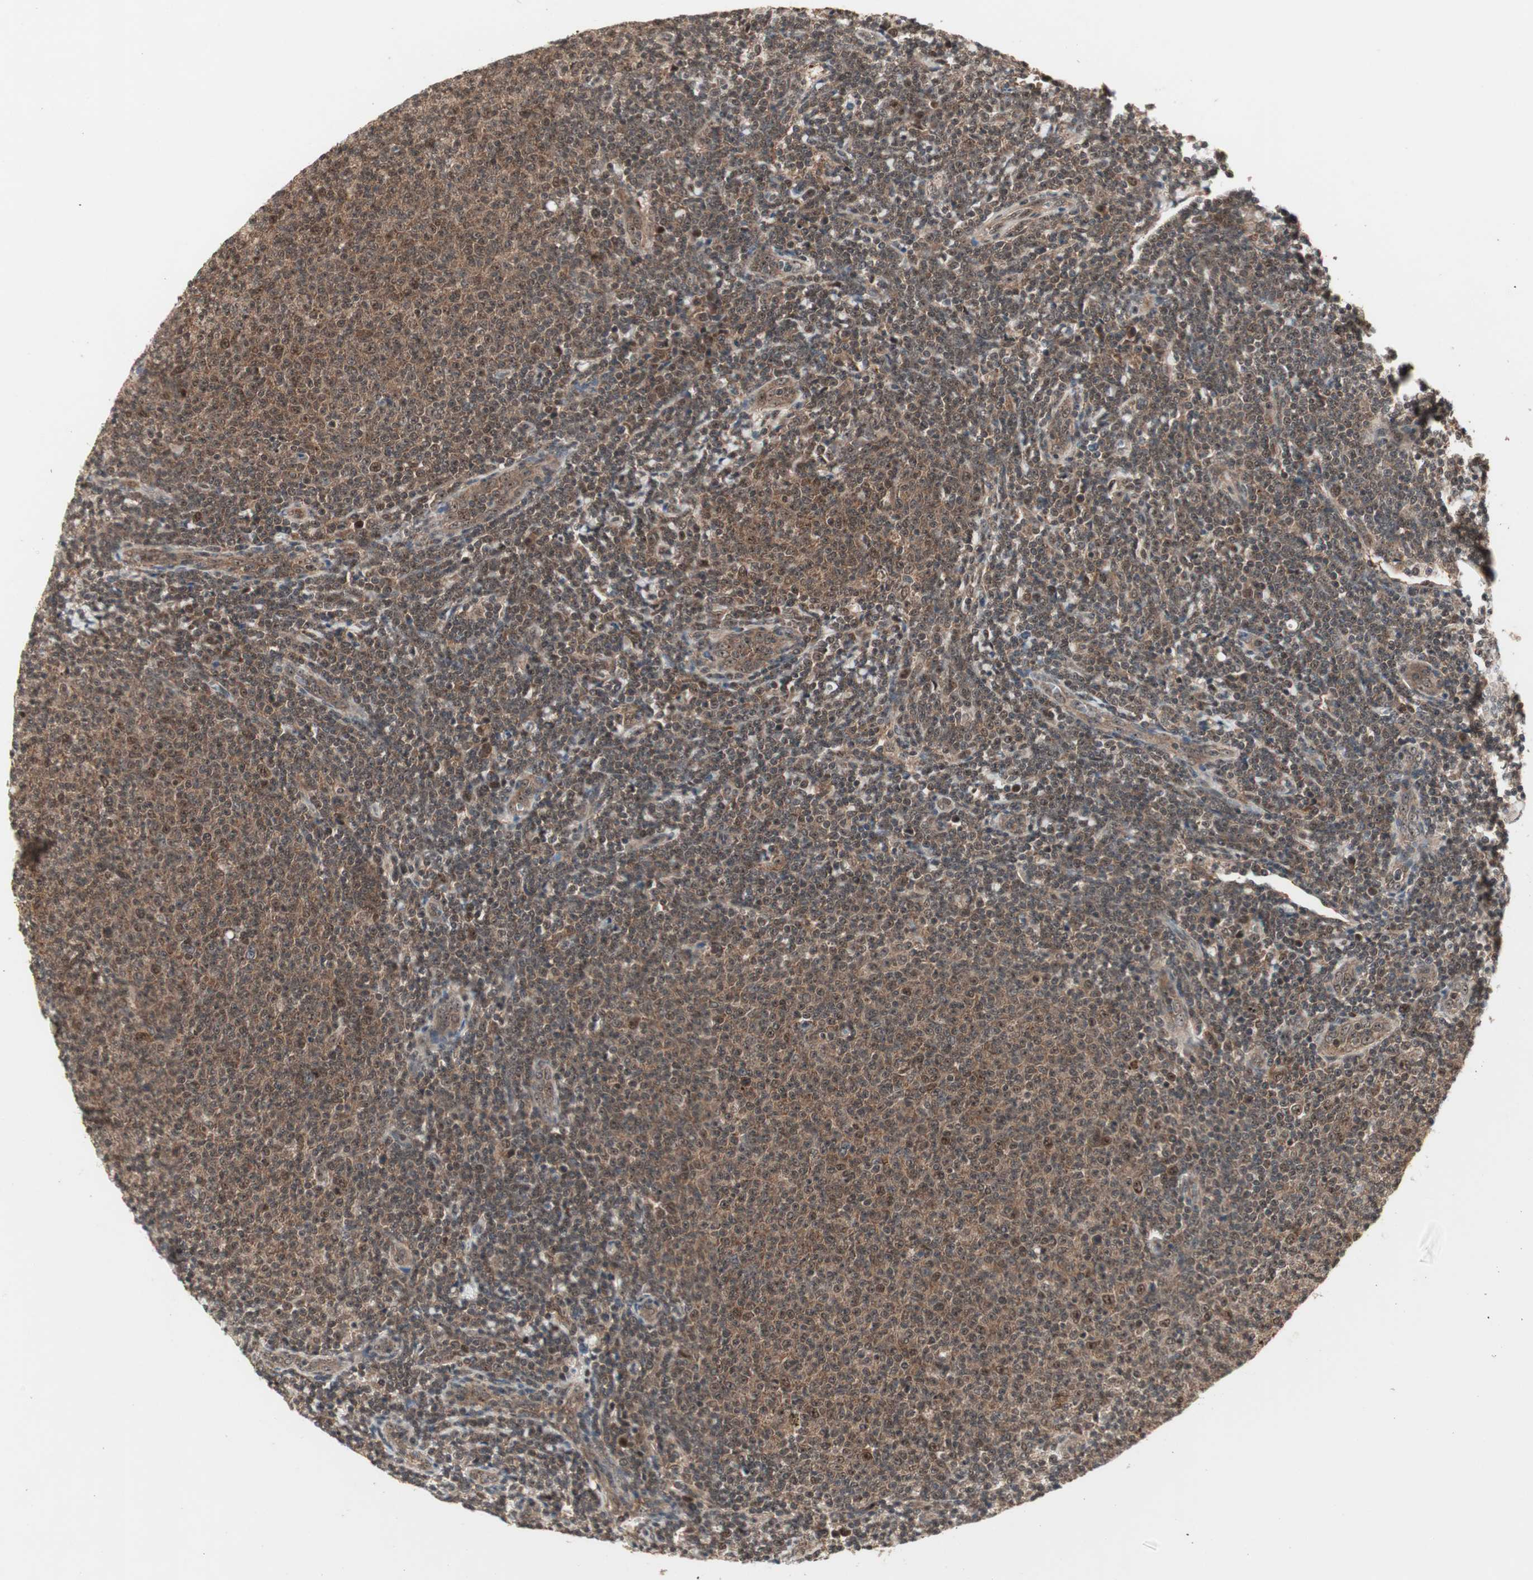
{"staining": {"intensity": "moderate", "quantity": ">75%", "location": "cytoplasmic/membranous,nuclear"}, "tissue": "lymphoma", "cell_type": "Tumor cells", "image_type": "cancer", "snomed": [{"axis": "morphology", "description": "Malignant lymphoma, non-Hodgkin's type, Low grade"}, {"axis": "topography", "description": "Lymph node"}], "caption": "Immunohistochemical staining of human low-grade malignant lymphoma, non-Hodgkin's type shows medium levels of moderate cytoplasmic/membranous and nuclear staining in approximately >75% of tumor cells.", "gene": "CSNK2B", "patient": {"sex": "male", "age": 66}}